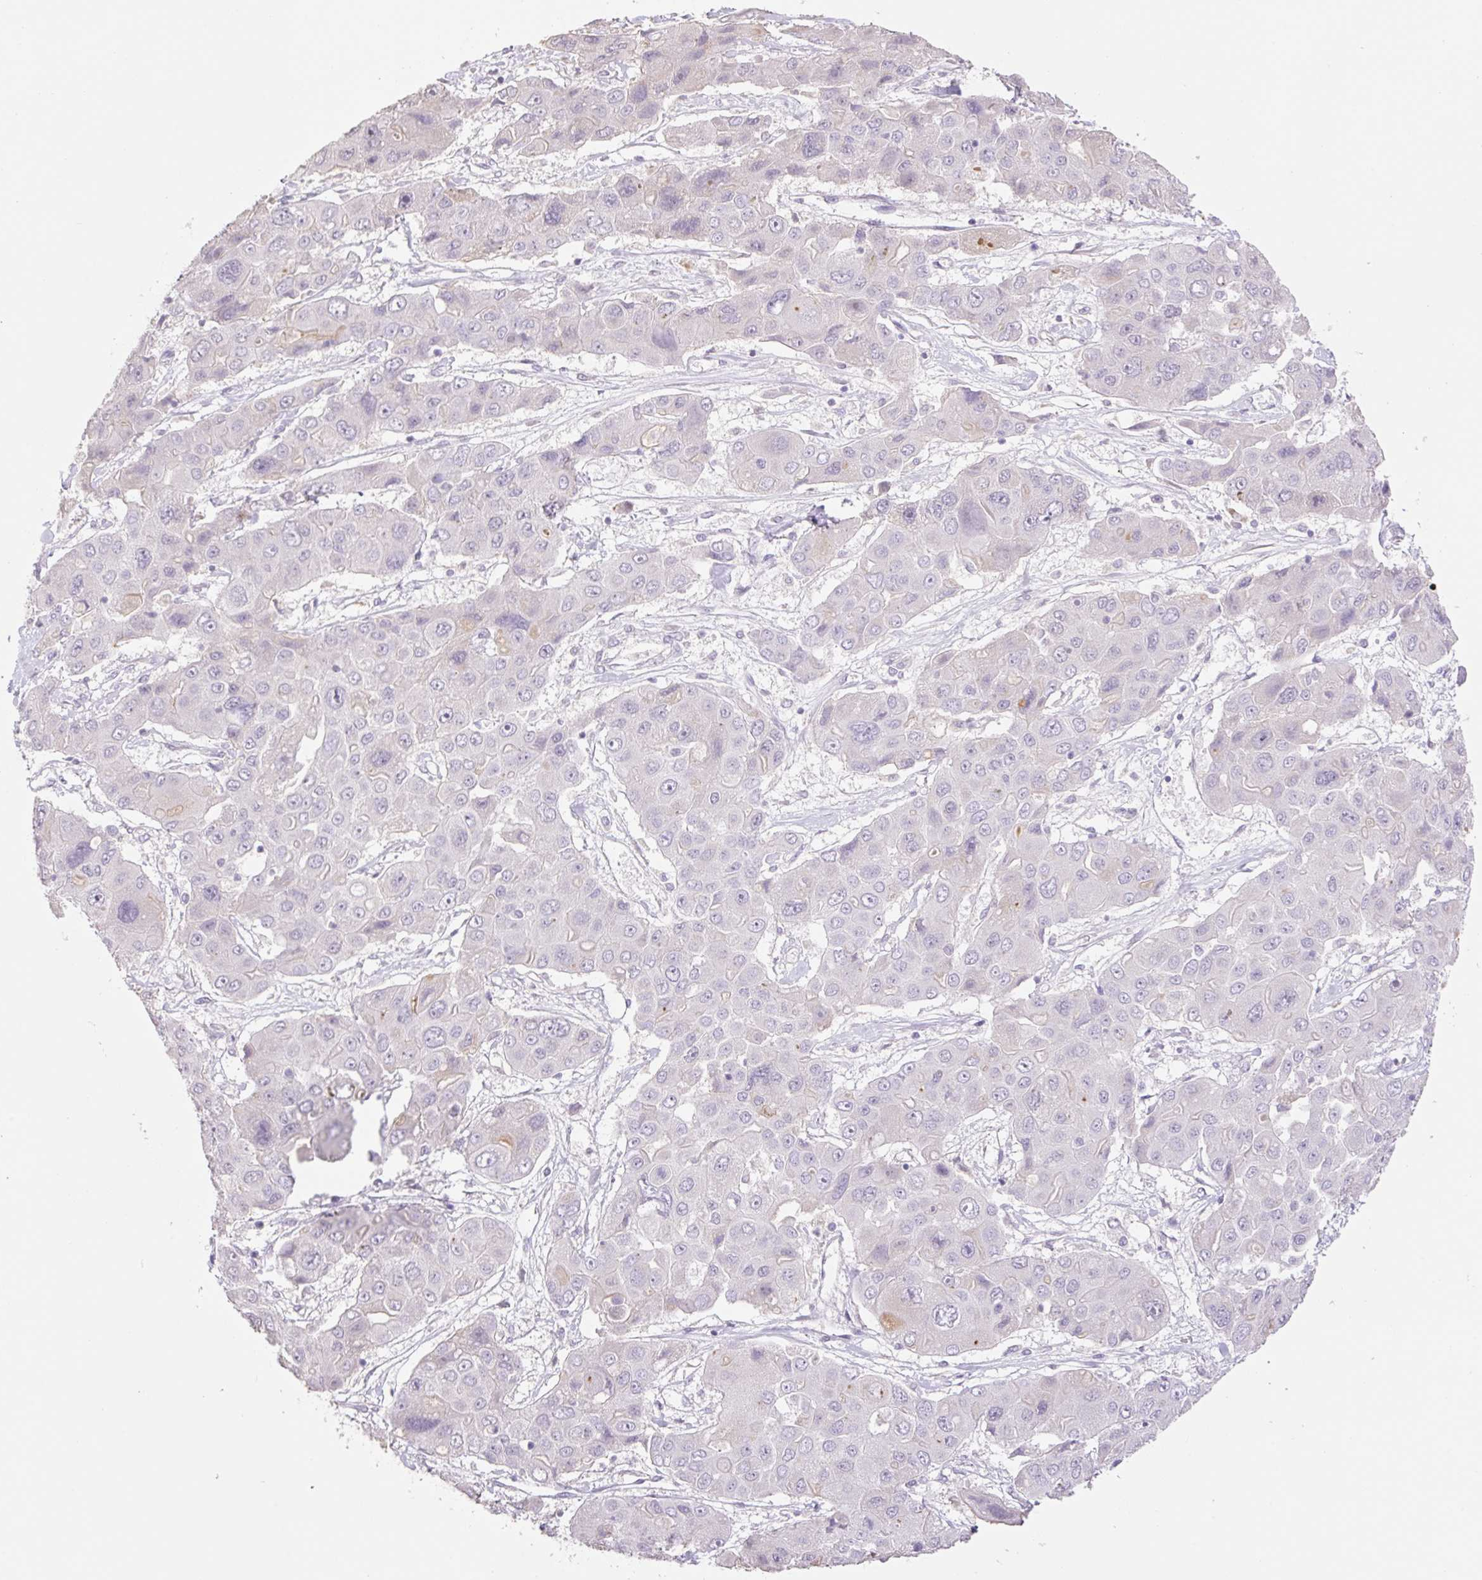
{"staining": {"intensity": "negative", "quantity": "none", "location": "none"}, "tissue": "liver cancer", "cell_type": "Tumor cells", "image_type": "cancer", "snomed": [{"axis": "morphology", "description": "Cholangiocarcinoma"}, {"axis": "topography", "description": "Liver"}], "caption": "A high-resolution photomicrograph shows immunohistochemistry (IHC) staining of liver cholangiocarcinoma, which demonstrates no significant staining in tumor cells.", "gene": "HCRTR2", "patient": {"sex": "male", "age": 67}}